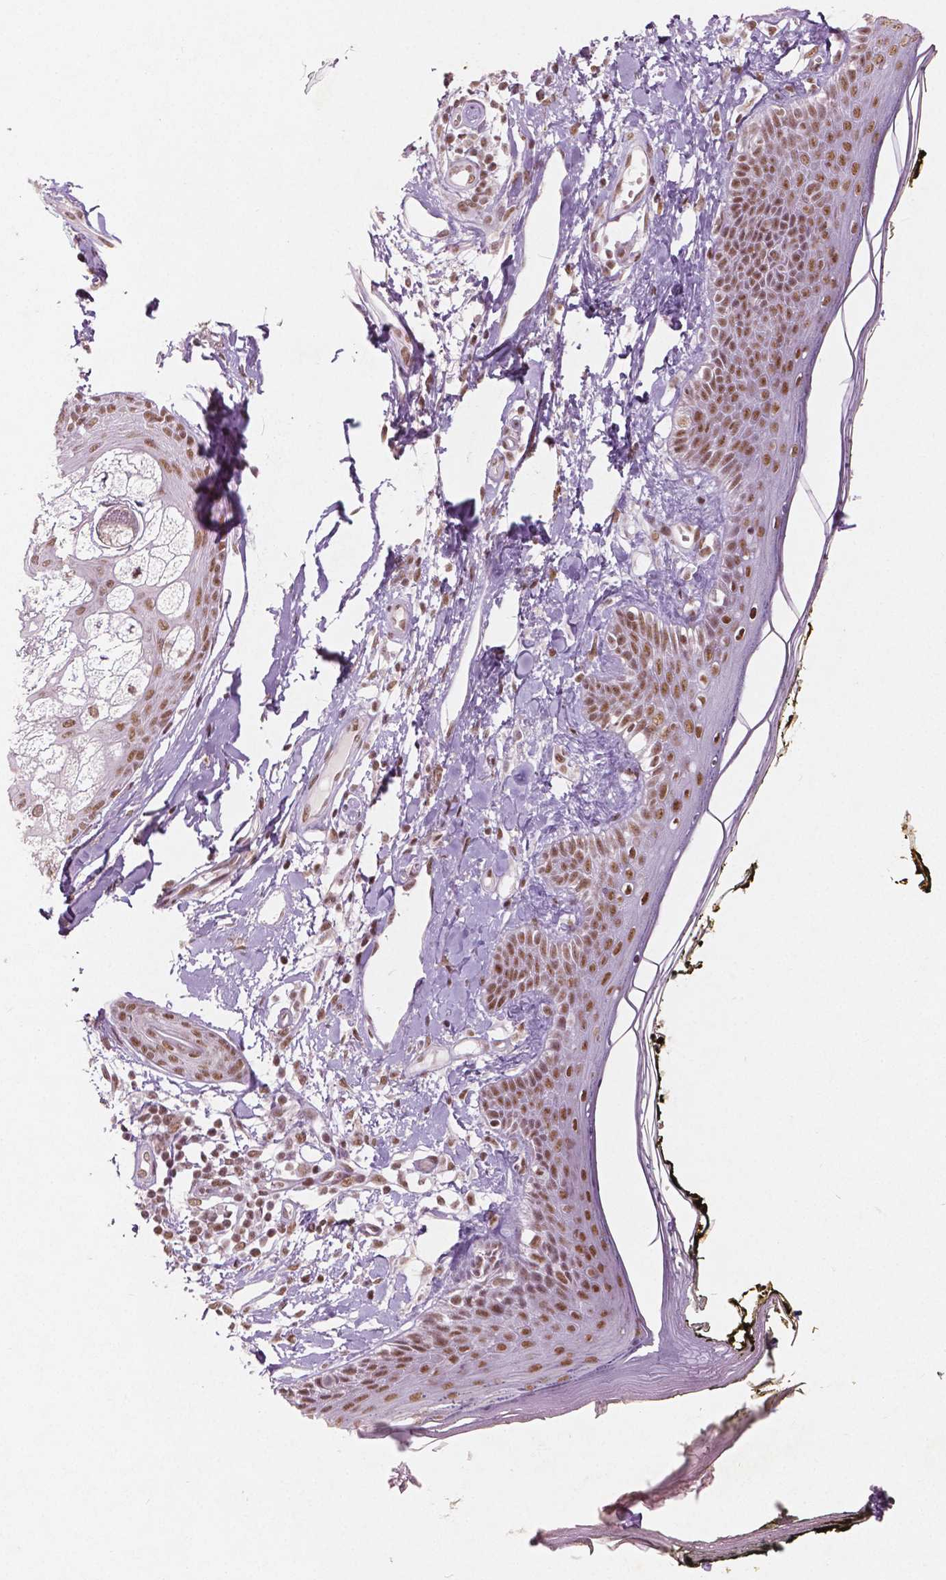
{"staining": {"intensity": "moderate", "quantity": ">75%", "location": "nuclear"}, "tissue": "skin", "cell_type": "Fibroblasts", "image_type": "normal", "snomed": [{"axis": "morphology", "description": "Normal tissue, NOS"}, {"axis": "topography", "description": "Skin"}], "caption": "A brown stain highlights moderate nuclear positivity of a protein in fibroblasts of benign human skin.", "gene": "BRD4", "patient": {"sex": "male", "age": 76}}